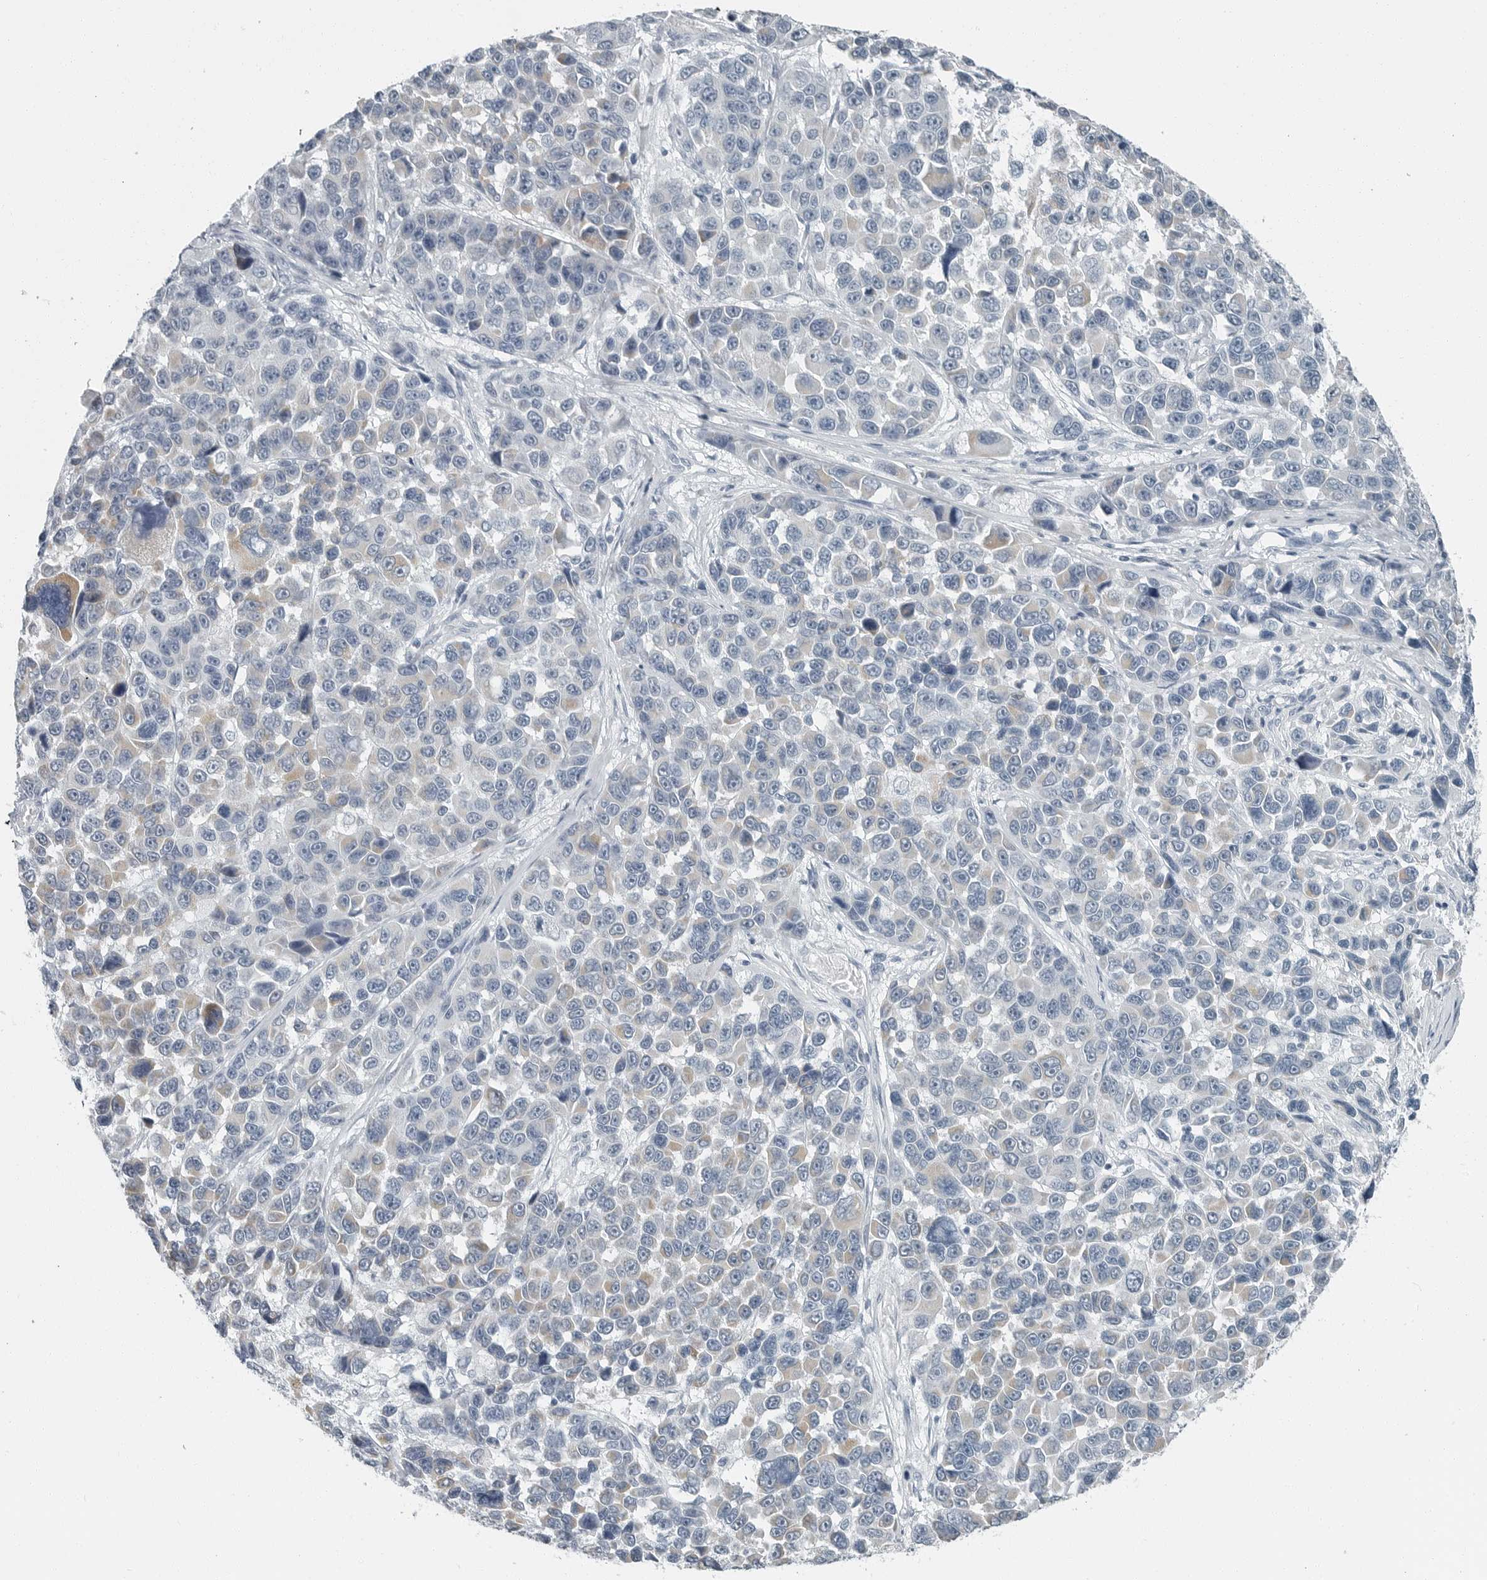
{"staining": {"intensity": "negative", "quantity": "none", "location": "none"}, "tissue": "melanoma", "cell_type": "Tumor cells", "image_type": "cancer", "snomed": [{"axis": "morphology", "description": "Malignant melanoma, NOS"}, {"axis": "topography", "description": "Skin"}], "caption": "The IHC image has no significant positivity in tumor cells of malignant melanoma tissue. (DAB (3,3'-diaminobenzidine) immunohistochemistry, high magnification).", "gene": "ZPBP2", "patient": {"sex": "male", "age": 53}}